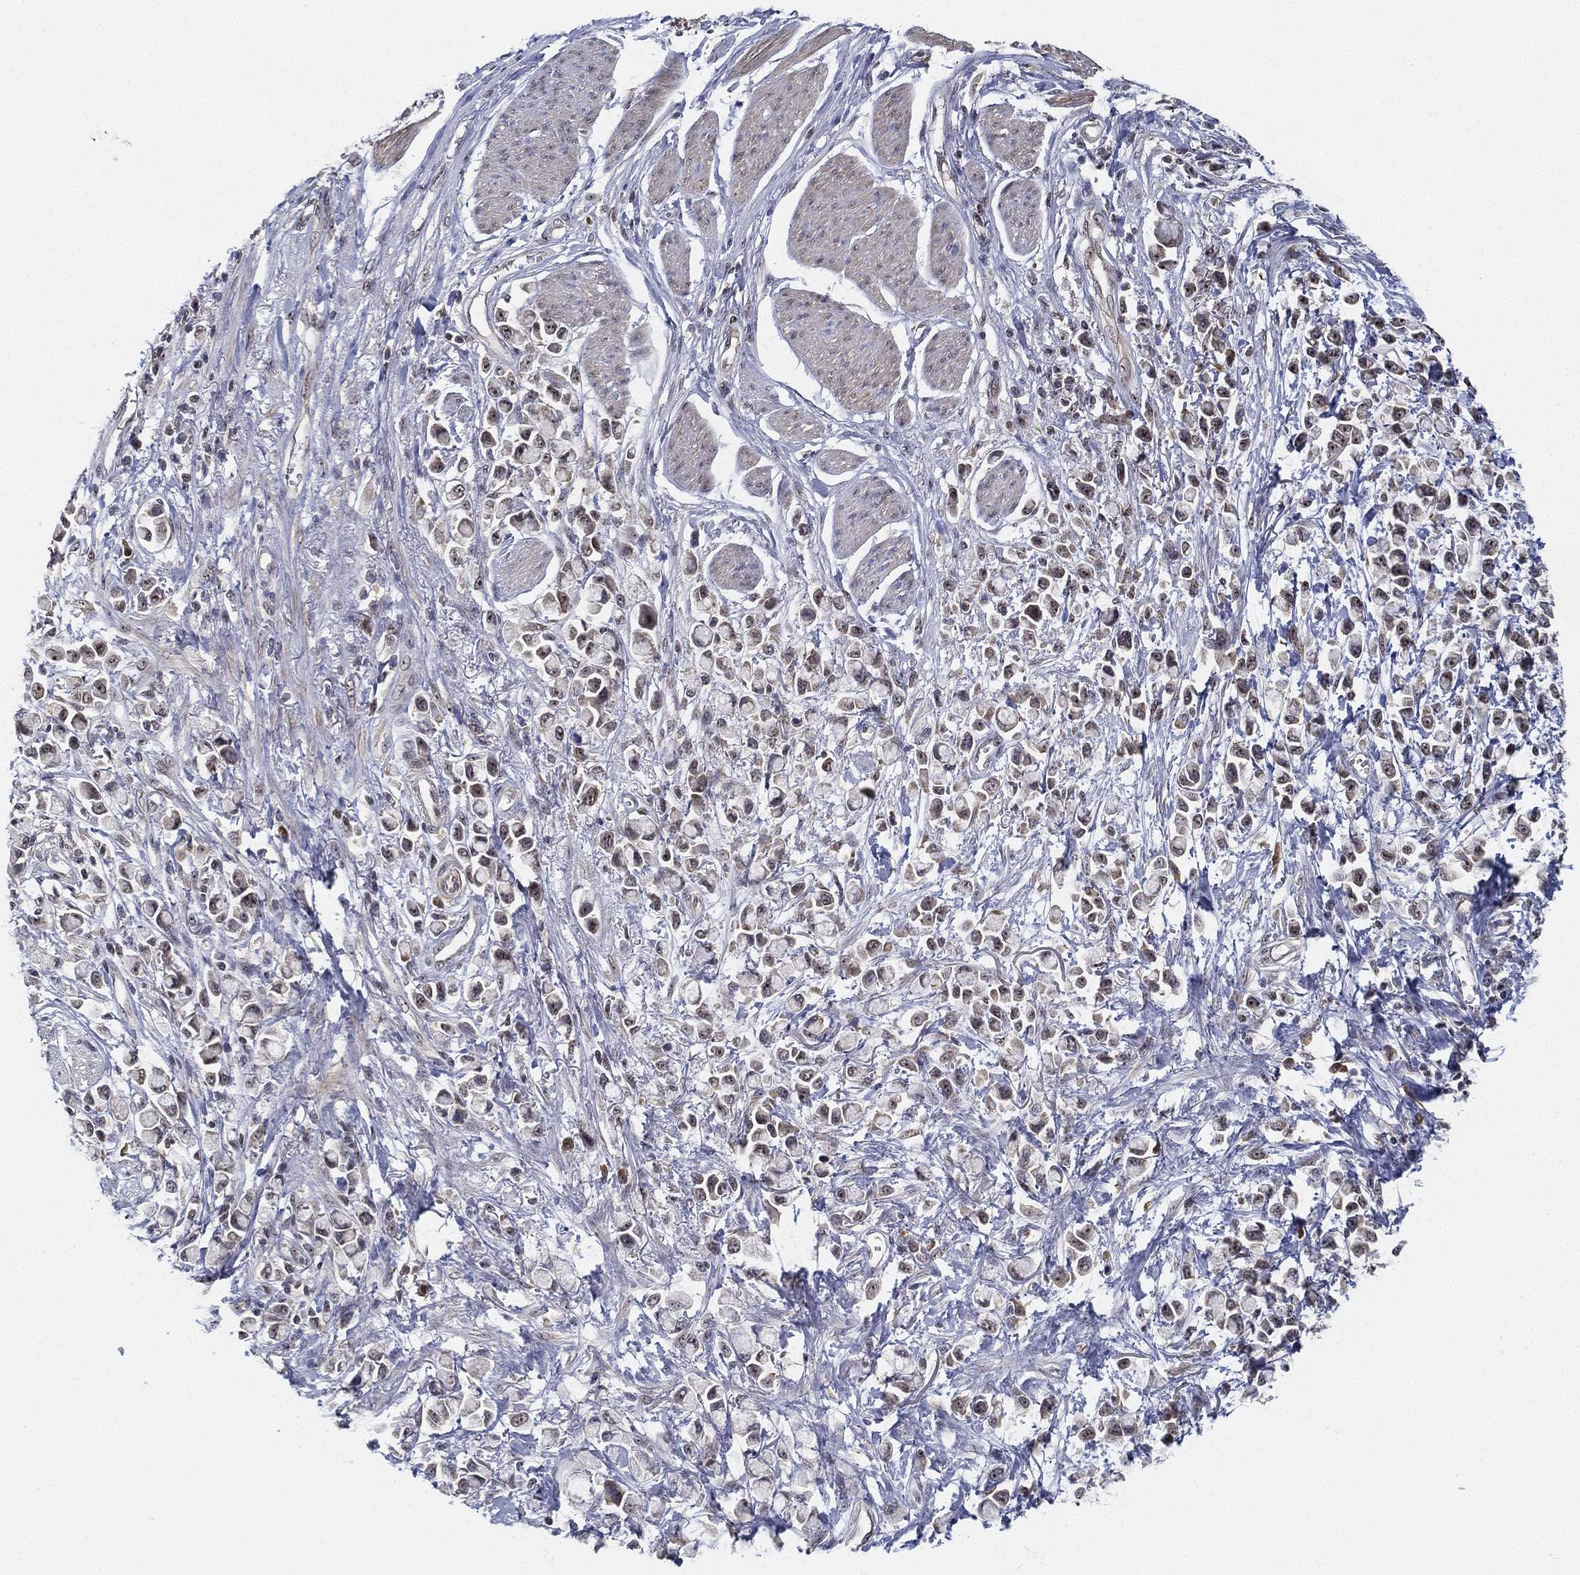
{"staining": {"intensity": "moderate", "quantity": "<25%", "location": "nuclear"}, "tissue": "stomach cancer", "cell_type": "Tumor cells", "image_type": "cancer", "snomed": [{"axis": "morphology", "description": "Adenocarcinoma, NOS"}, {"axis": "topography", "description": "Stomach"}], "caption": "A brown stain highlights moderate nuclear expression of a protein in human stomach cancer tumor cells.", "gene": "PPP1R16B", "patient": {"sex": "female", "age": 81}}